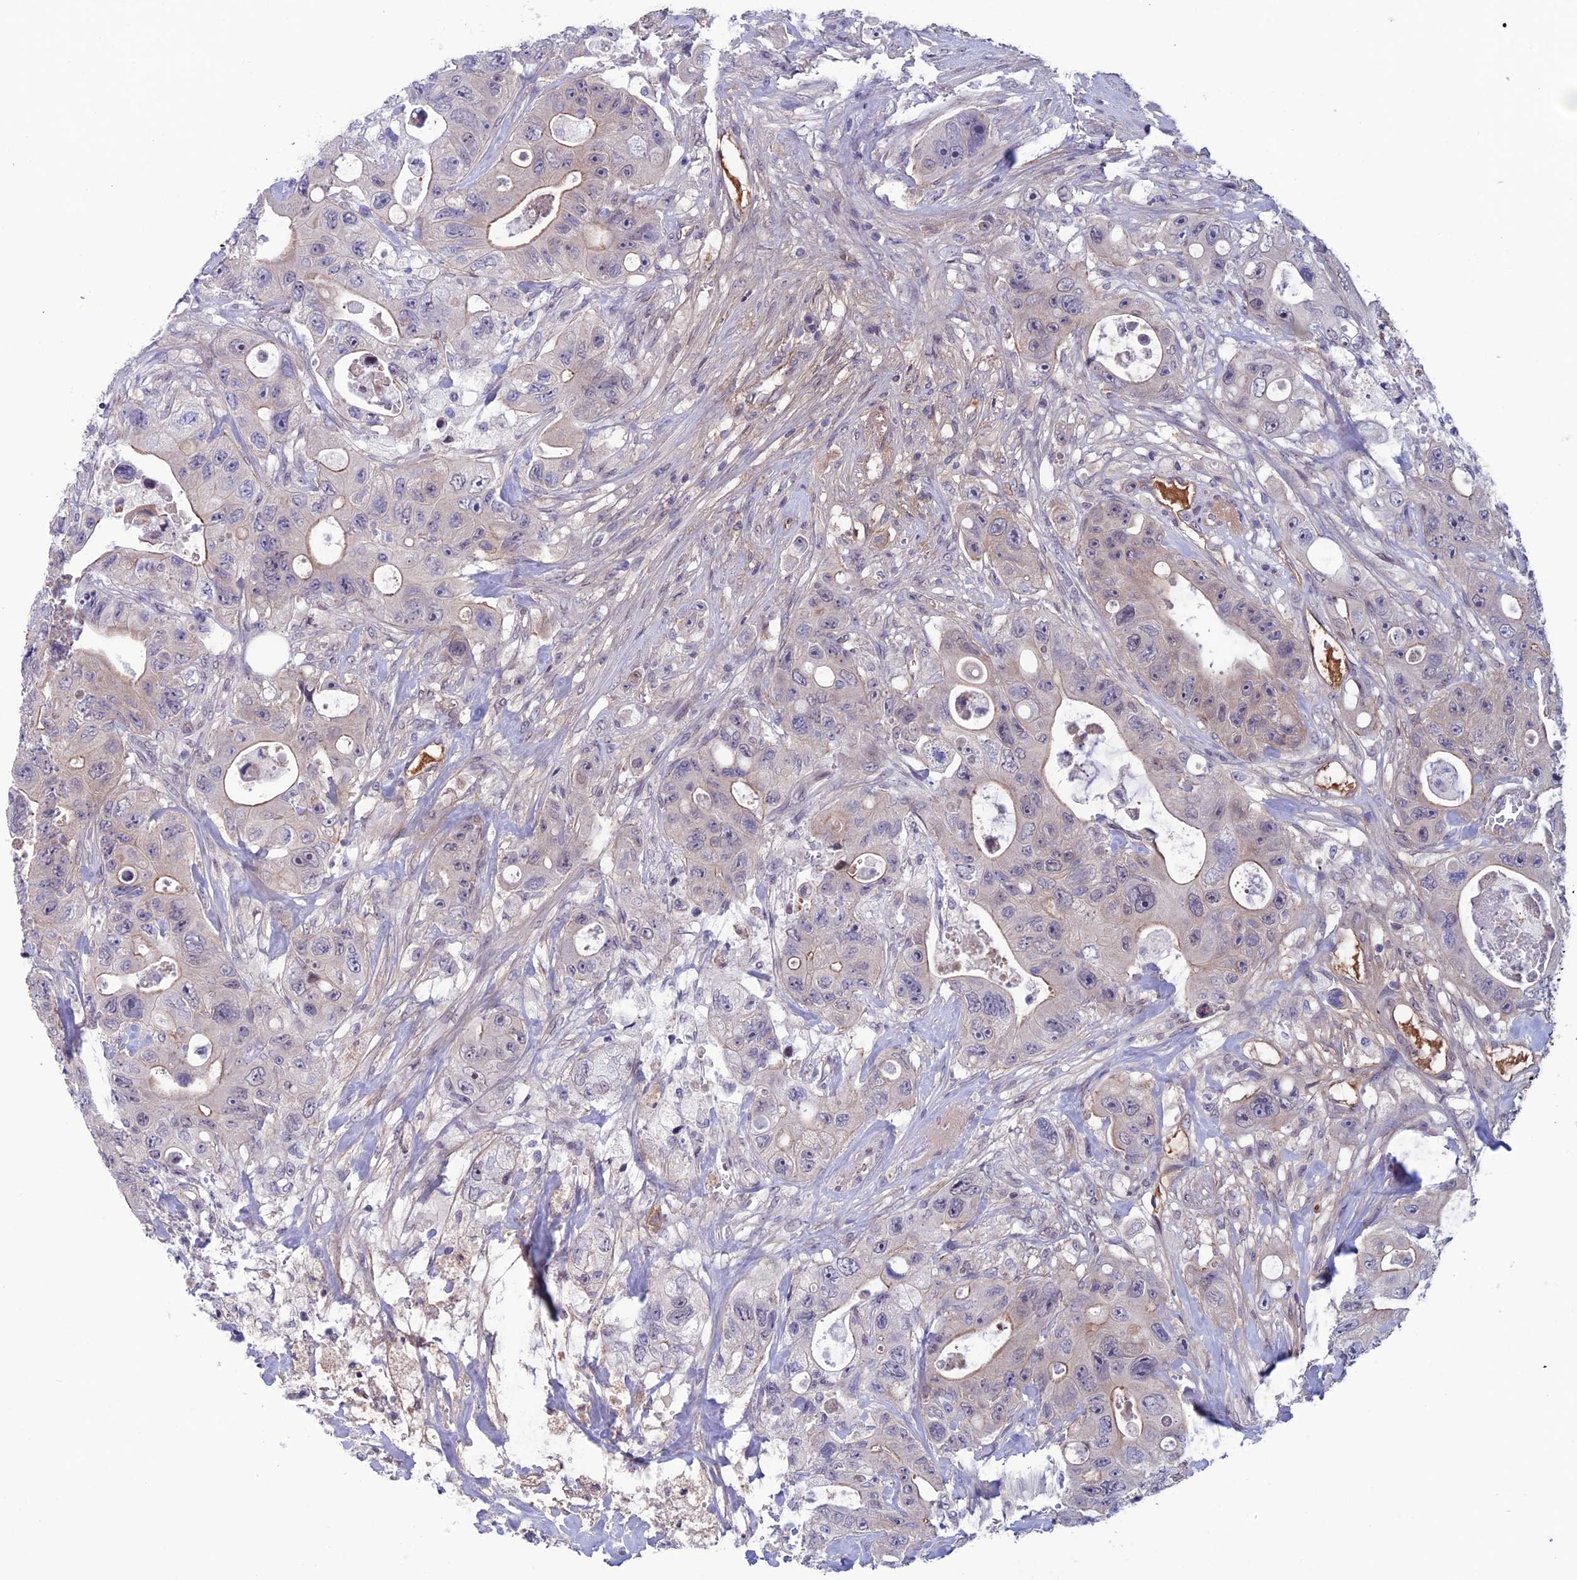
{"staining": {"intensity": "weak", "quantity": "<25%", "location": "cytoplasmic/membranous"}, "tissue": "colorectal cancer", "cell_type": "Tumor cells", "image_type": "cancer", "snomed": [{"axis": "morphology", "description": "Adenocarcinoma, NOS"}, {"axis": "topography", "description": "Colon"}], "caption": "Colorectal cancer was stained to show a protein in brown. There is no significant staining in tumor cells.", "gene": "FKBPL", "patient": {"sex": "female", "age": 46}}